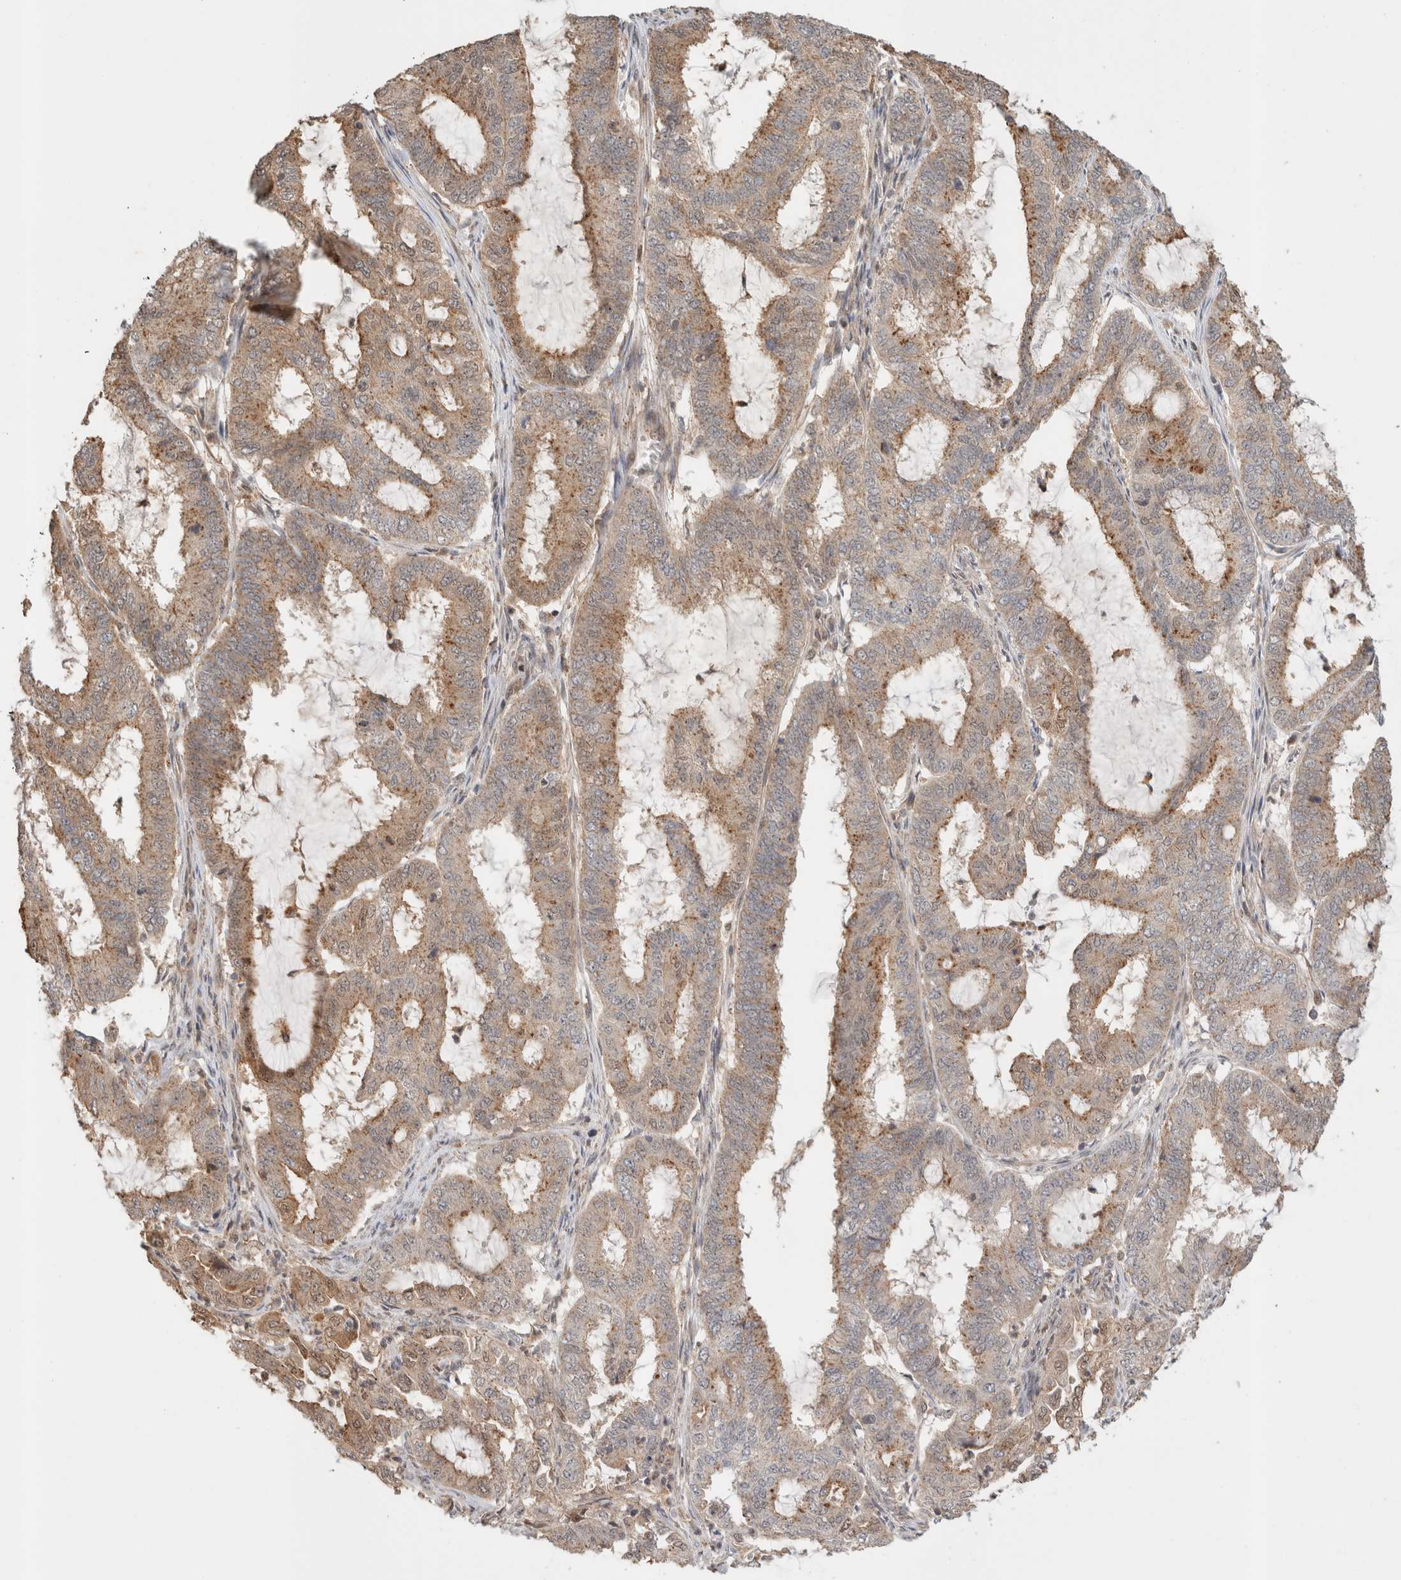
{"staining": {"intensity": "moderate", "quantity": ">75%", "location": "cytoplasmic/membranous"}, "tissue": "endometrial cancer", "cell_type": "Tumor cells", "image_type": "cancer", "snomed": [{"axis": "morphology", "description": "Adenocarcinoma, NOS"}, {"axis": "topography", "description": "Endometrium"}], "caption": "The photomicrograph demonstrates immunohistochemical staining of endometrial cancer. There is moderate cytoplasmic/membranous staining is identified in about >75% of tumor cells.", "gene": "OTUD6B", "patient": {"sex": "female", "age": 51}}